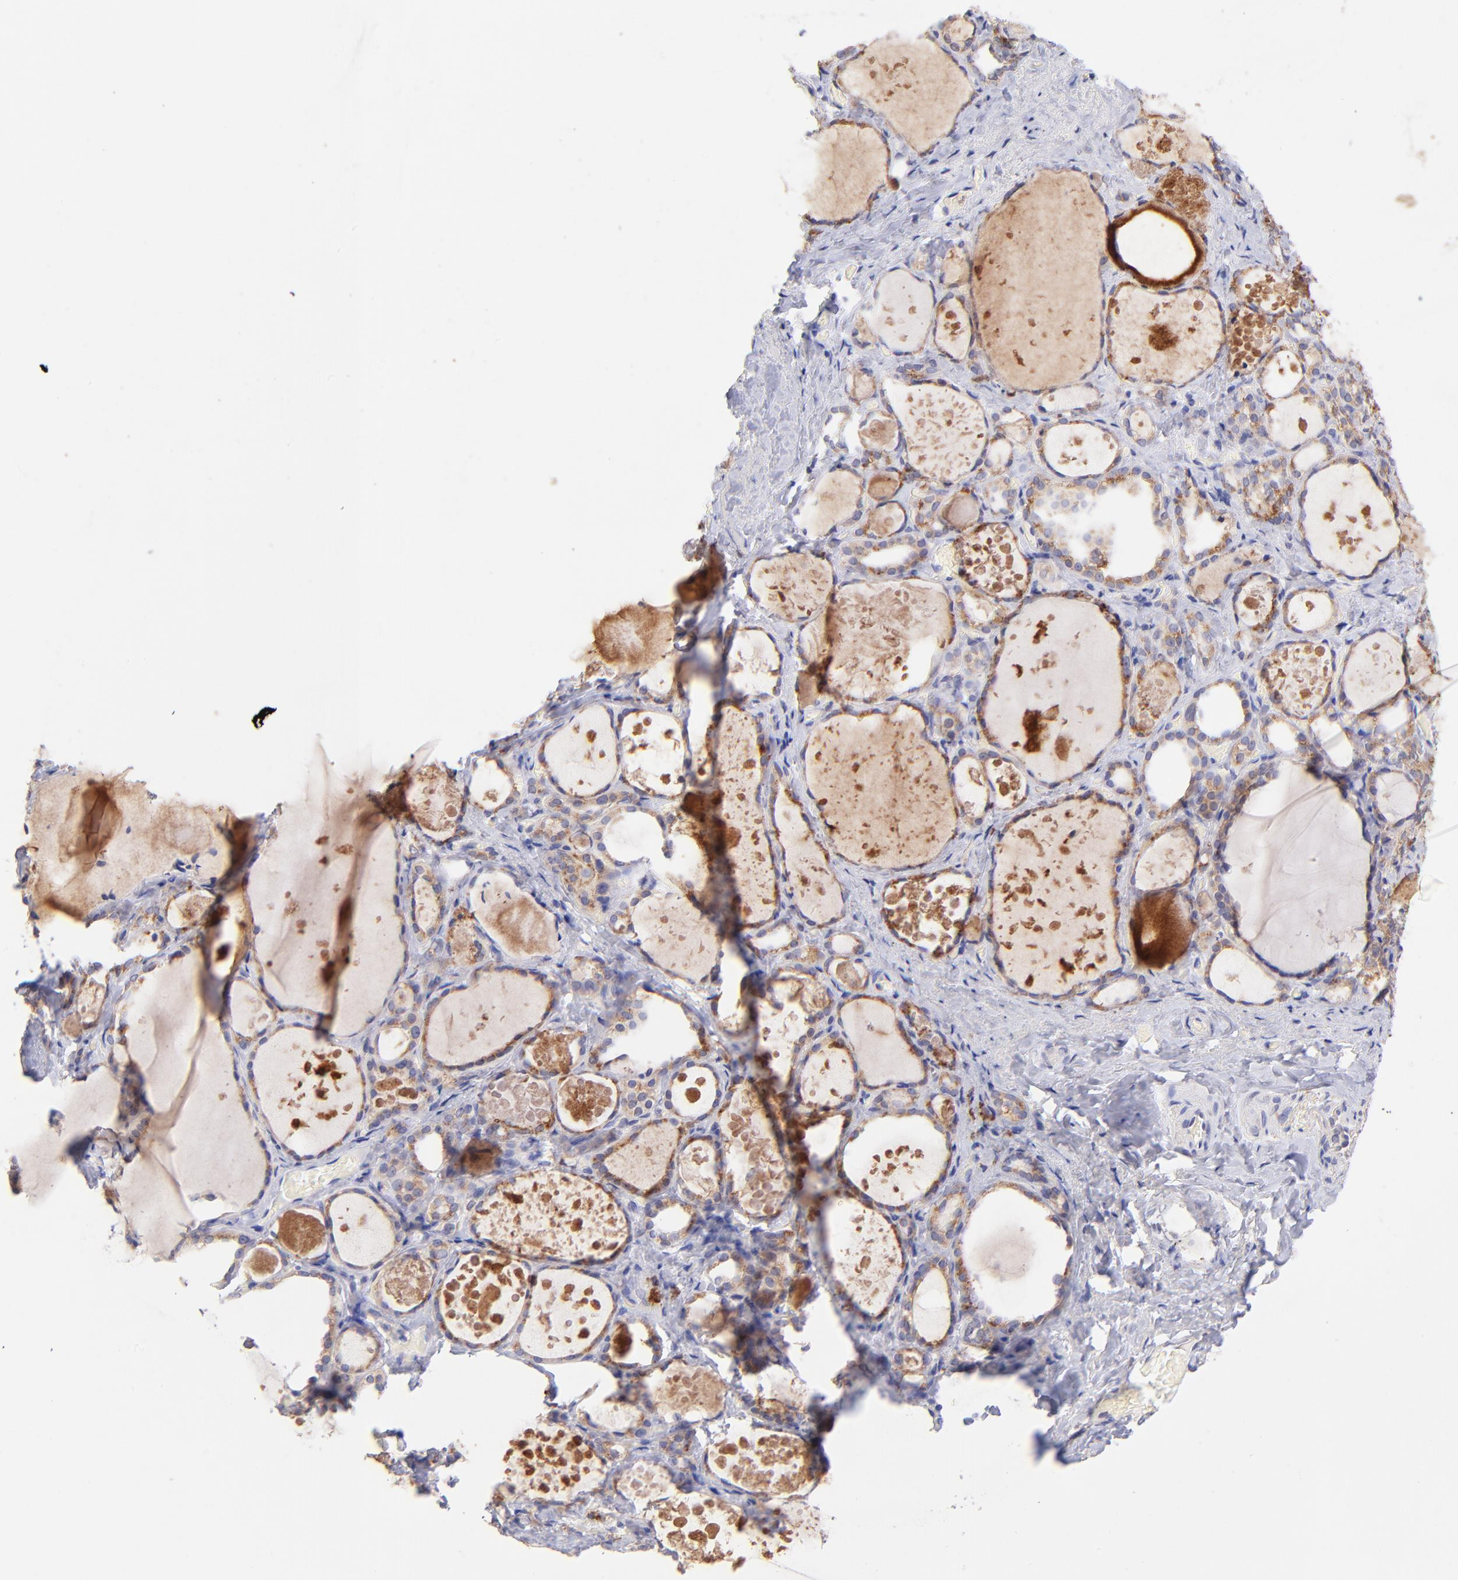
{"staining": {"intensity": "moderate", "quantity": "25%-75%", "location": "cytoplasmic/membranous"}, "tissue": "thyroid gland", "cell_type": "Glandular cells", "image_type": "normal", "snomed": [{"axis": "morphology", "description": "Normal tissue, NOS"}, {"axis": "topography", "description": "Thyroid gland"}], "caption": "About 25%-75% of glandular cells in normal human thyroid gland show moderate cytoplasmic/membranous protein staining as visualized by brown immunohistochemical staining.", "gene": "RPL11", "patient": {"sex": "female", "age": 75}}